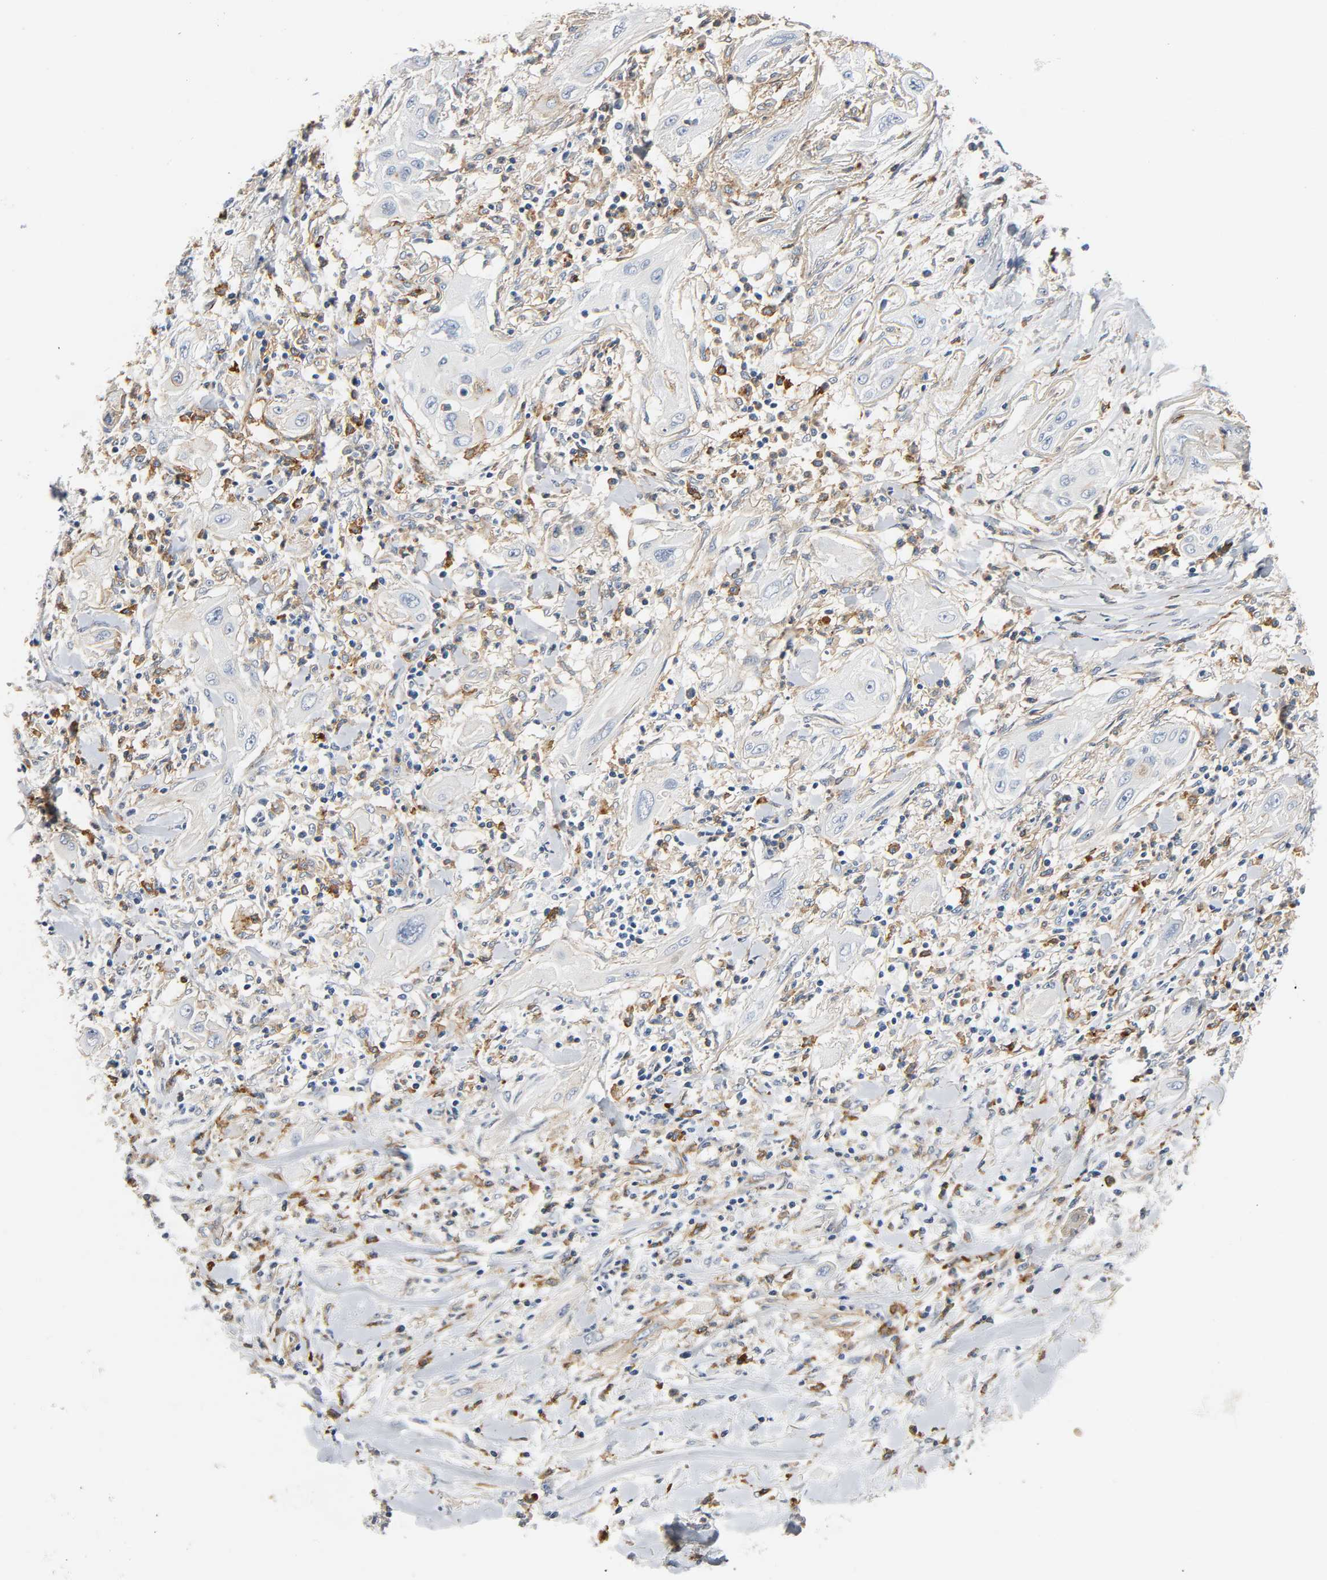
{"staining": {"intensity": "weak", "quantity": "<25%", "location": "cytoplasmic/membranous"}, "tissue": "lung cancer", "cell_type": "Tumor cells", "image_type": "cancer", "snomed": [{"axis": "morphology", "description": "Squamous cell carcinoma, NOS"}, {"axis": "topography", "description": "Lung"}], "caption": "There is no significant positivity in tumor cells of lung squamous cell carcinoma. (DAB (3,3'-diaminobenzidine) IHC with hematoxylin counter stain).", "gene": "ANPEP", "patient": {"sex": "female", "age": 47}}